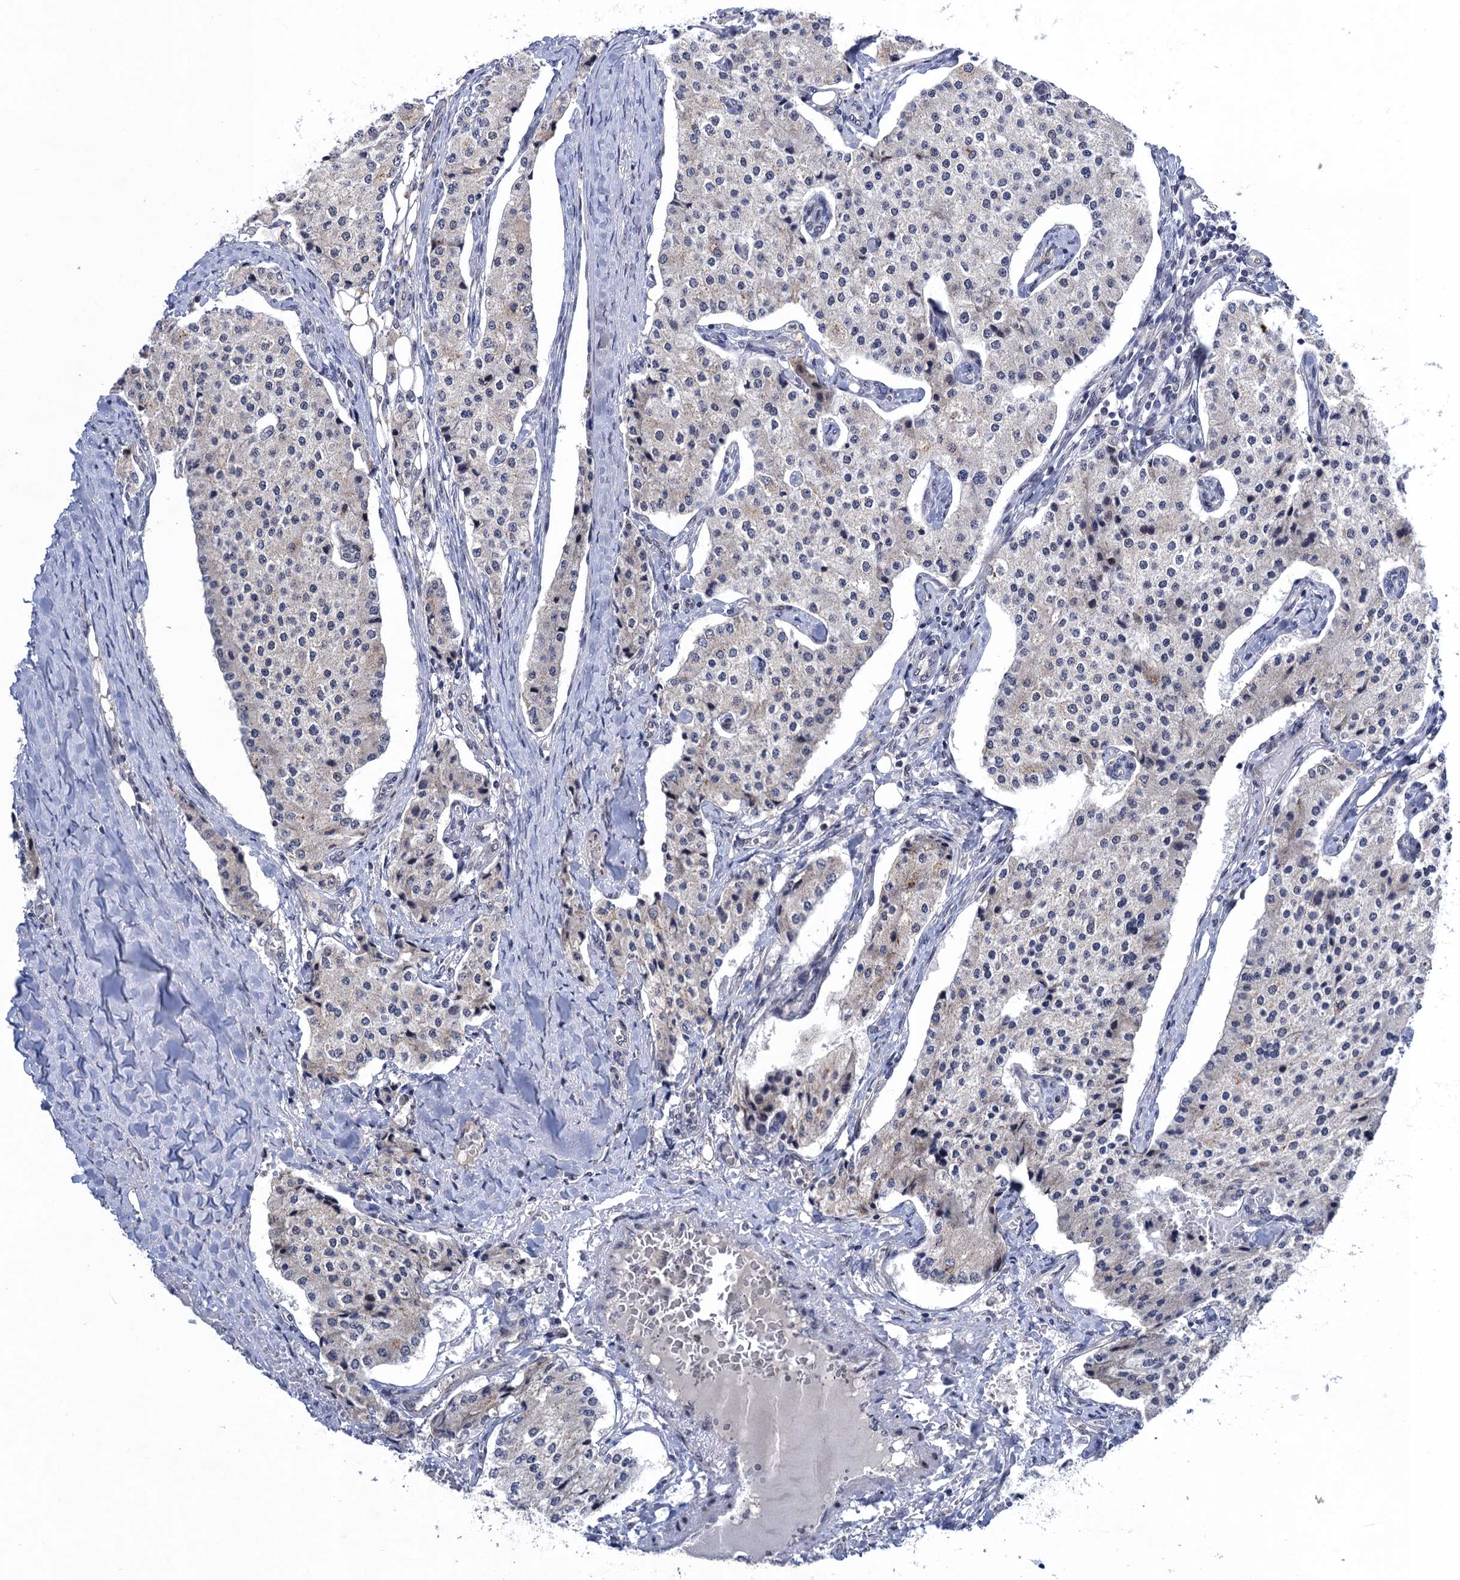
{"staining": {"intensity": "negative", "quantity": "none", "location": "none"}, "tissue": "carcinoid", "cell_type": "Tumor cells", "image_type": "cancer", "snomed": [{"axis": "morphology", "description": "Carcinoid, malignant, NOS"}, {"axis": "topography", "description": "Colon"}], "caption": "Protein analysis of carcinoid (malignant) demonstrates no significant staining in tumor cells.", "gene": "ZAR1L", "patient": {"sex": "female", "age": 52}}